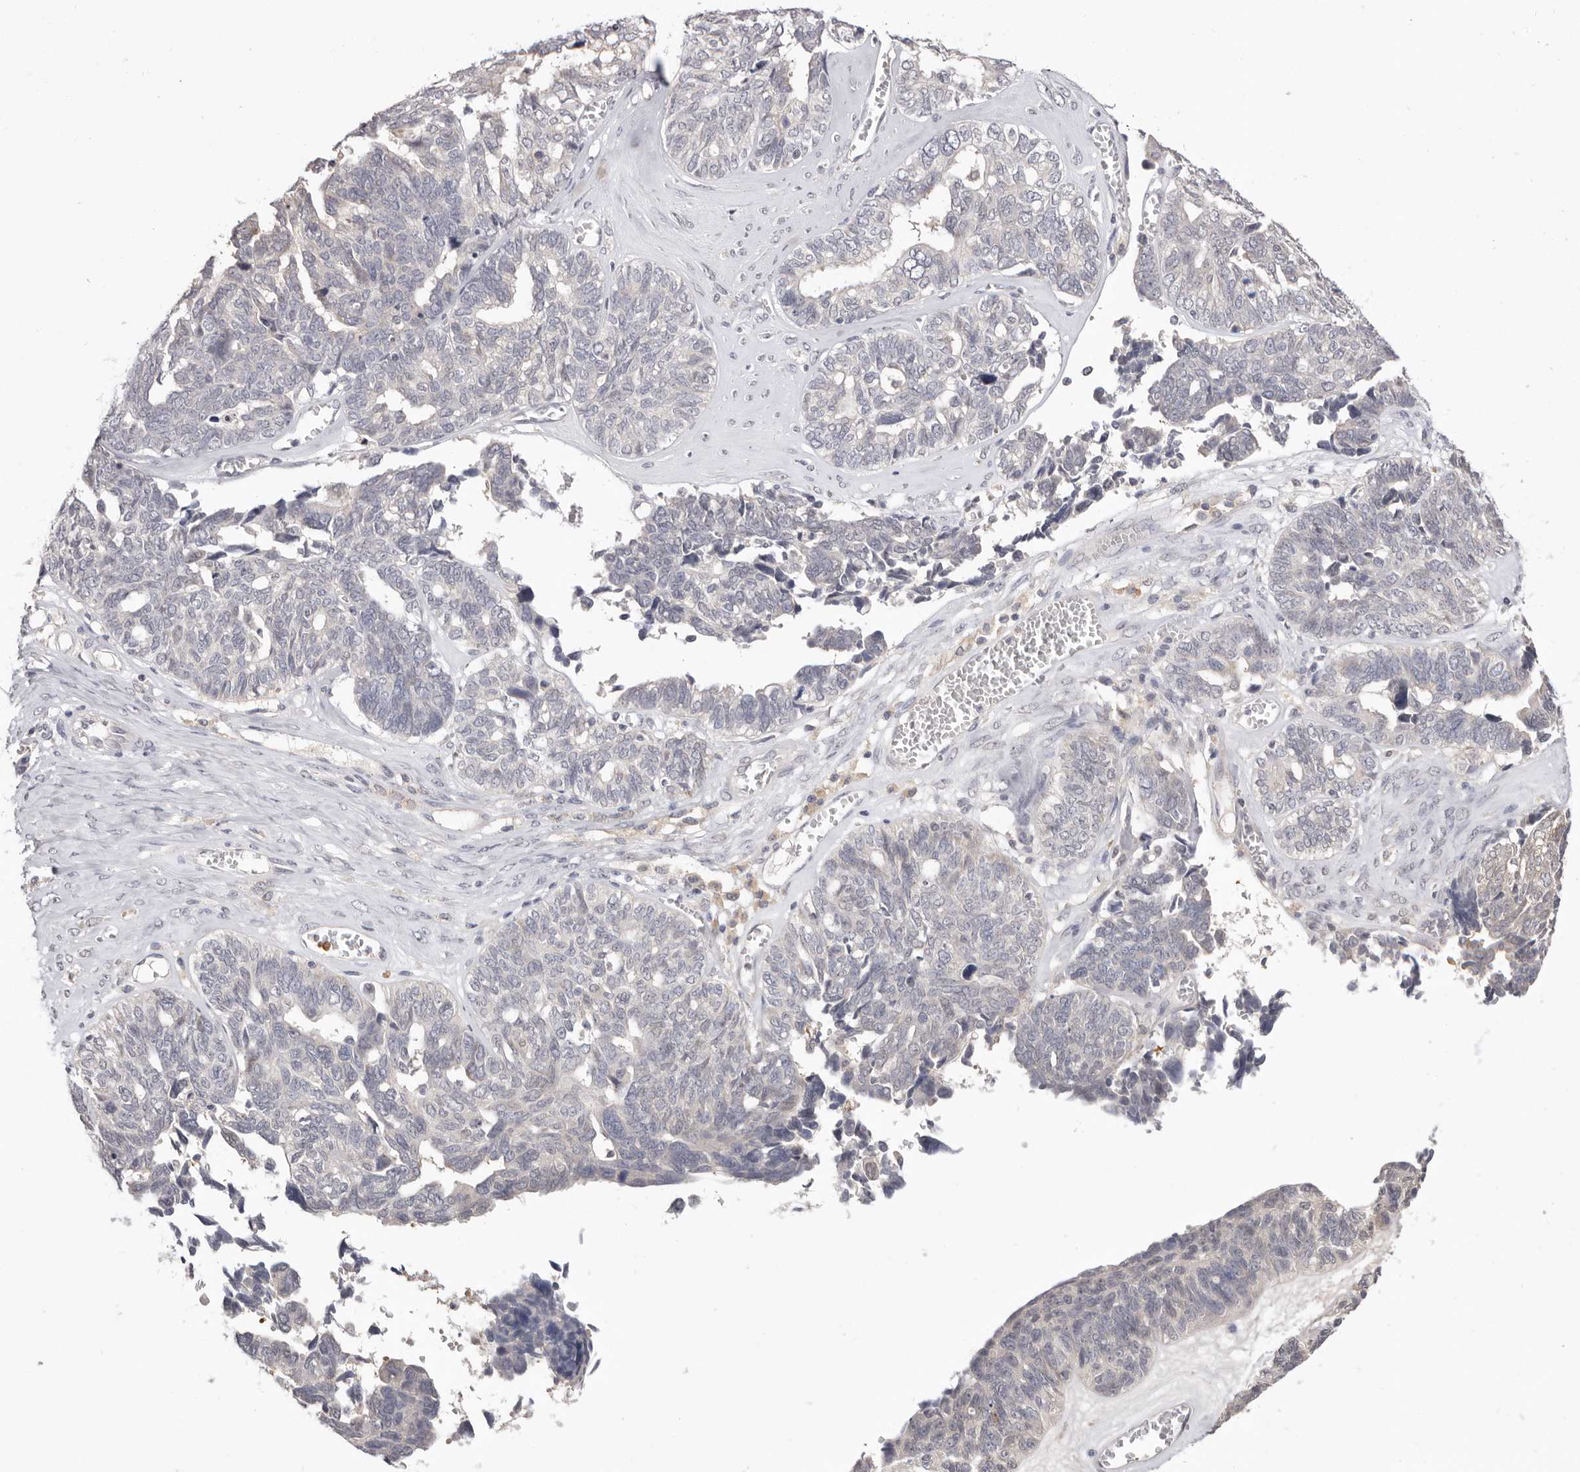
{"staining": {"intensity": "negative", "quantity": "none", "location": "none"}, "tissue": "ovarian cancer", "cell_type": "Tumor cells", "image_type": "cancer", "snomed": [{"axis": "morphology", "description": "Cystadenocarcinoma, serous, NOS"}, {"axis": "topography", "description": "Ovary"}], "caption": "The immunohistochemistry (IHC) image has no significant expression in tumor cells of serous cystadenocarcinoma (ovarian) tissue.", "gene": "DOP1A", "patient": {"sex": "female", "age": 79}}